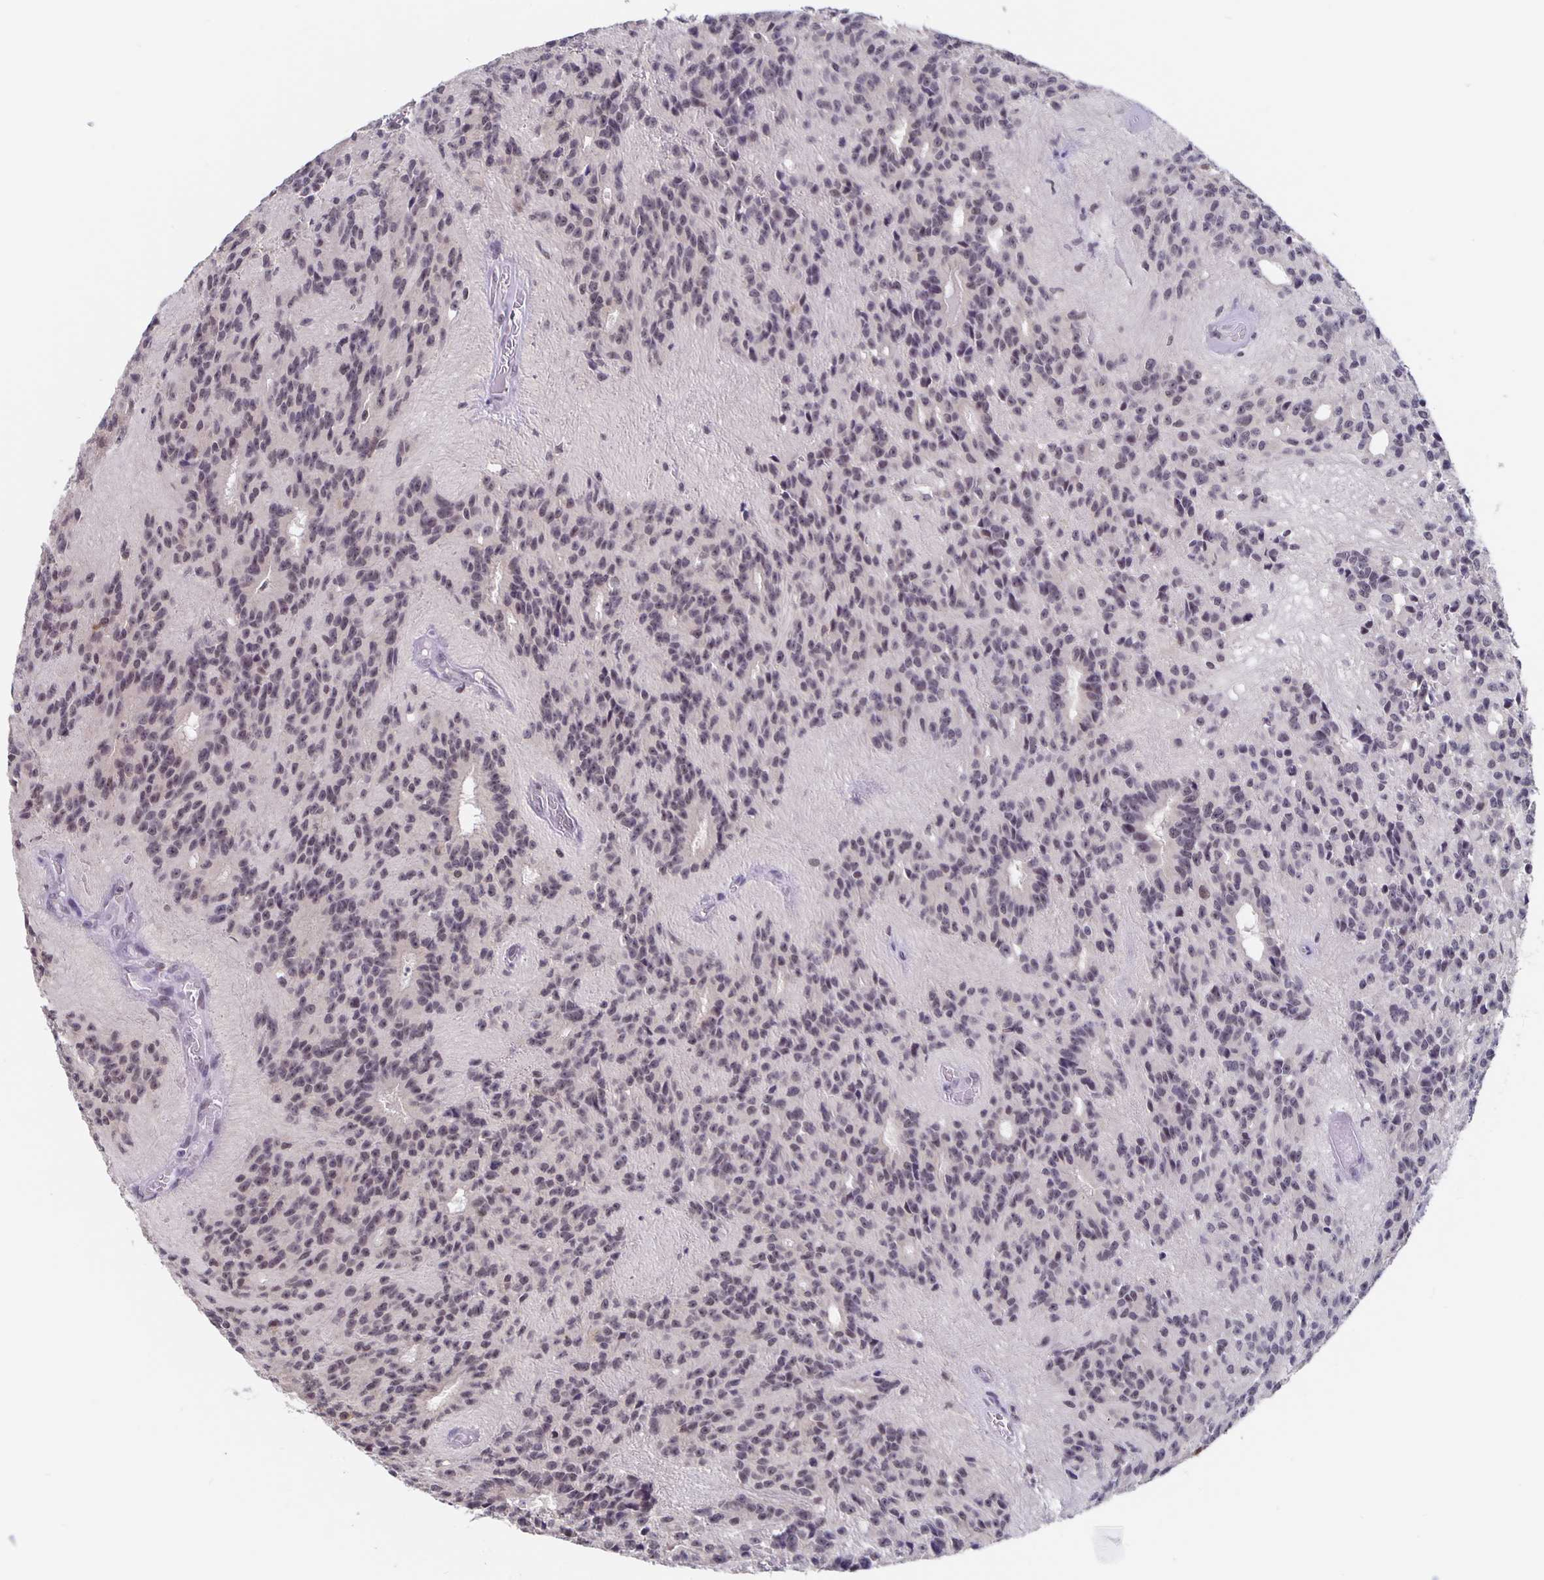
{"staining": {"intensity": "negative", "quantity": "none", "location": "none"}, "tissue": "glioma", "cell_type": "Tumor cells", "image_type": "cancer", "snomed": [{"axis": "morphology", "description": "Glioma, malignant, Low grade"}, {"axis": "topography", "description": "Brain"}], "caption": "Malignant glioma (low-grade) was stained to show a protein in brown. There is no significant staining in tumor cells.", "gene": "ZNF691", "patient": {"sex": "male", "age": 31}}